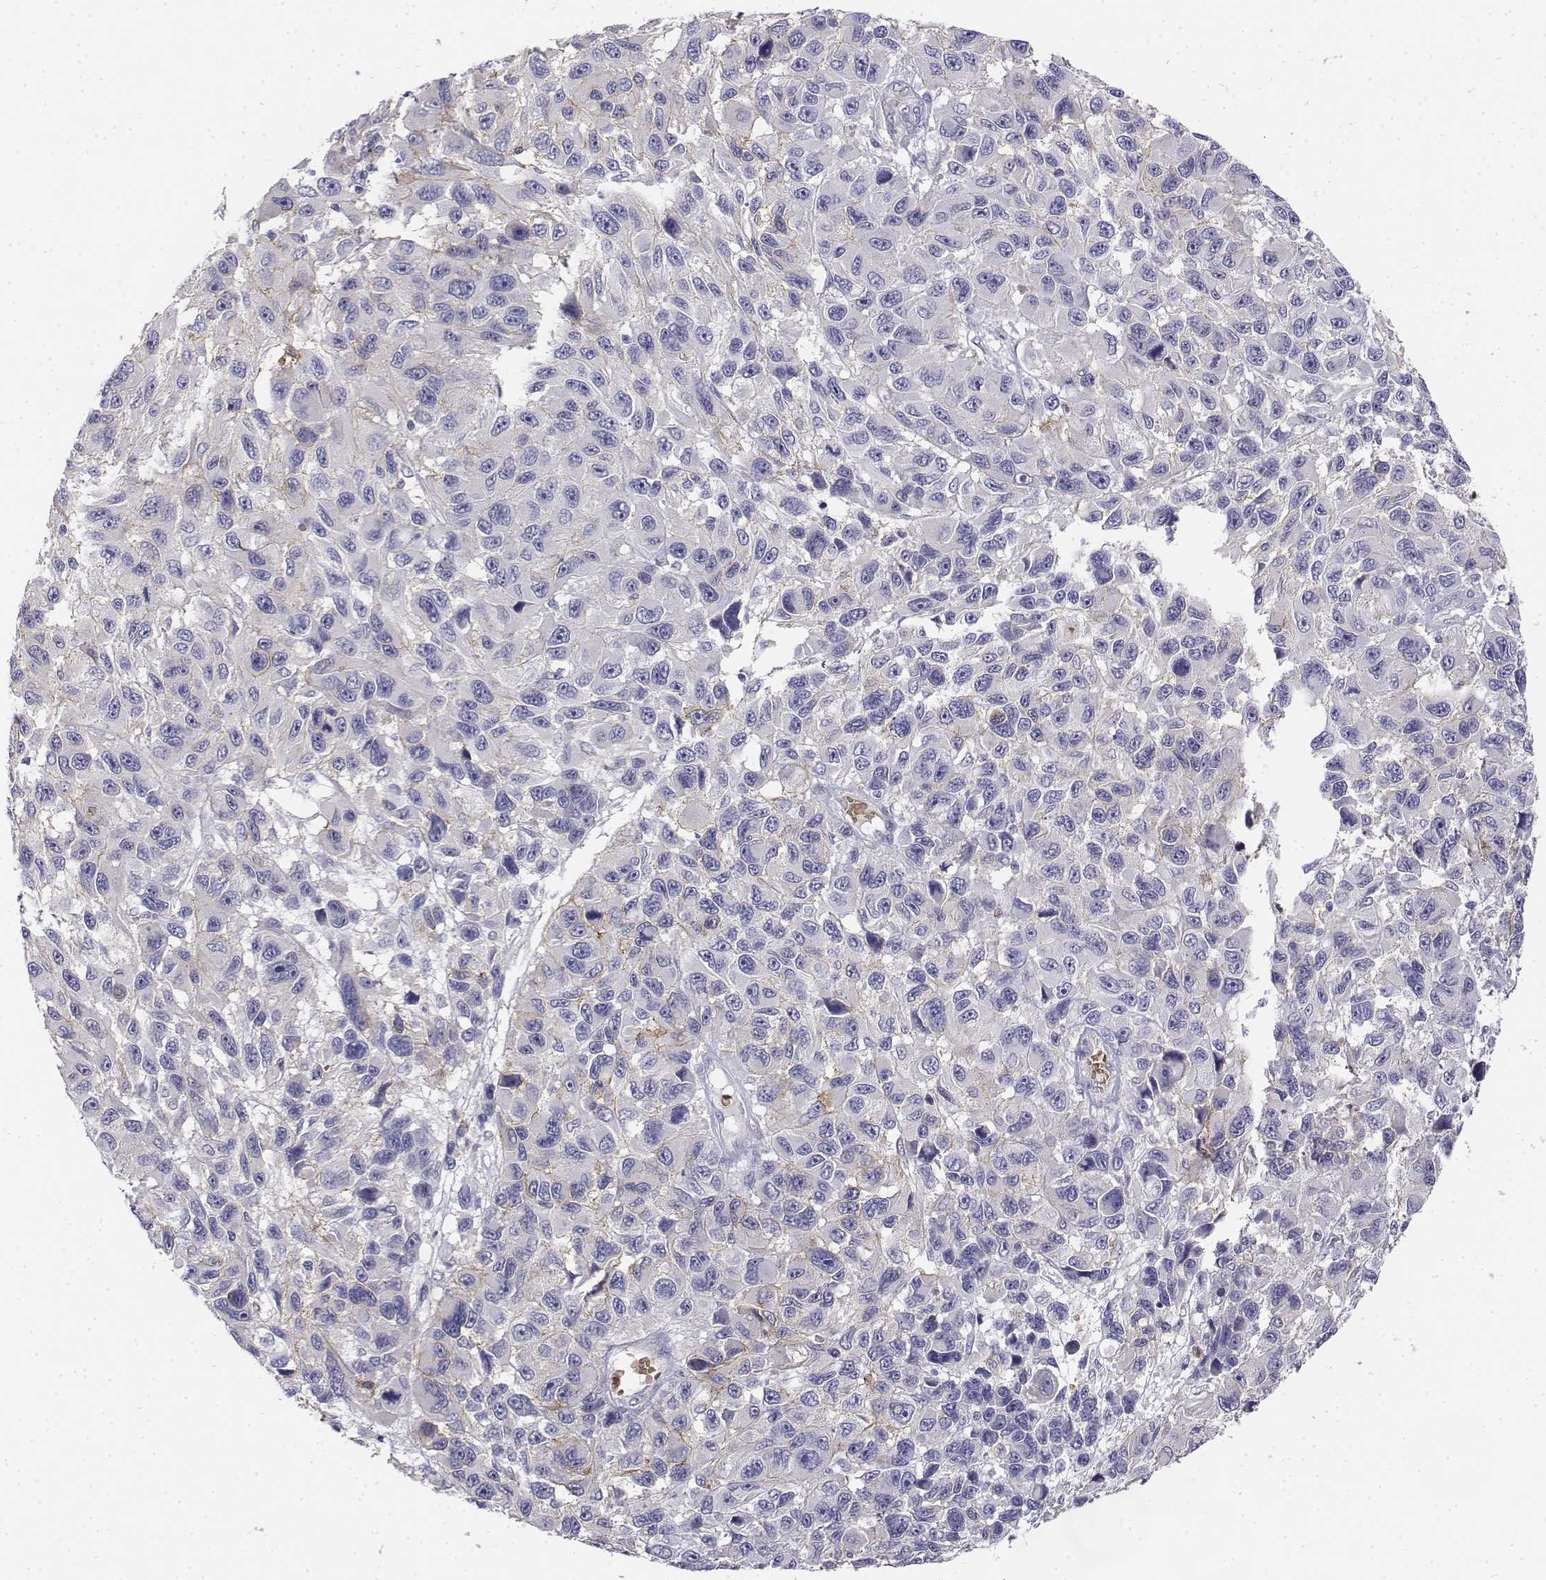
{"staining": {"intensity": "negative", "quantity": "none", "location": "none"}, "tissue": "melanoma", "cell_type": "Tumor cells", "image_type": "cancer", "snomed": [{"axis": "morphology", "description": "Malignant melanoma, NOS"}, {"axis": "topography", "description": "Skin"}], "caption": "High magnification brightfield microscopy of melanoma stained with DAB (brown) and counterstained with hematoxylin (blue): tumor cells show no significant positivity.", "gene": "CADM1", "patient": {"sex": "male", "age": 53}}